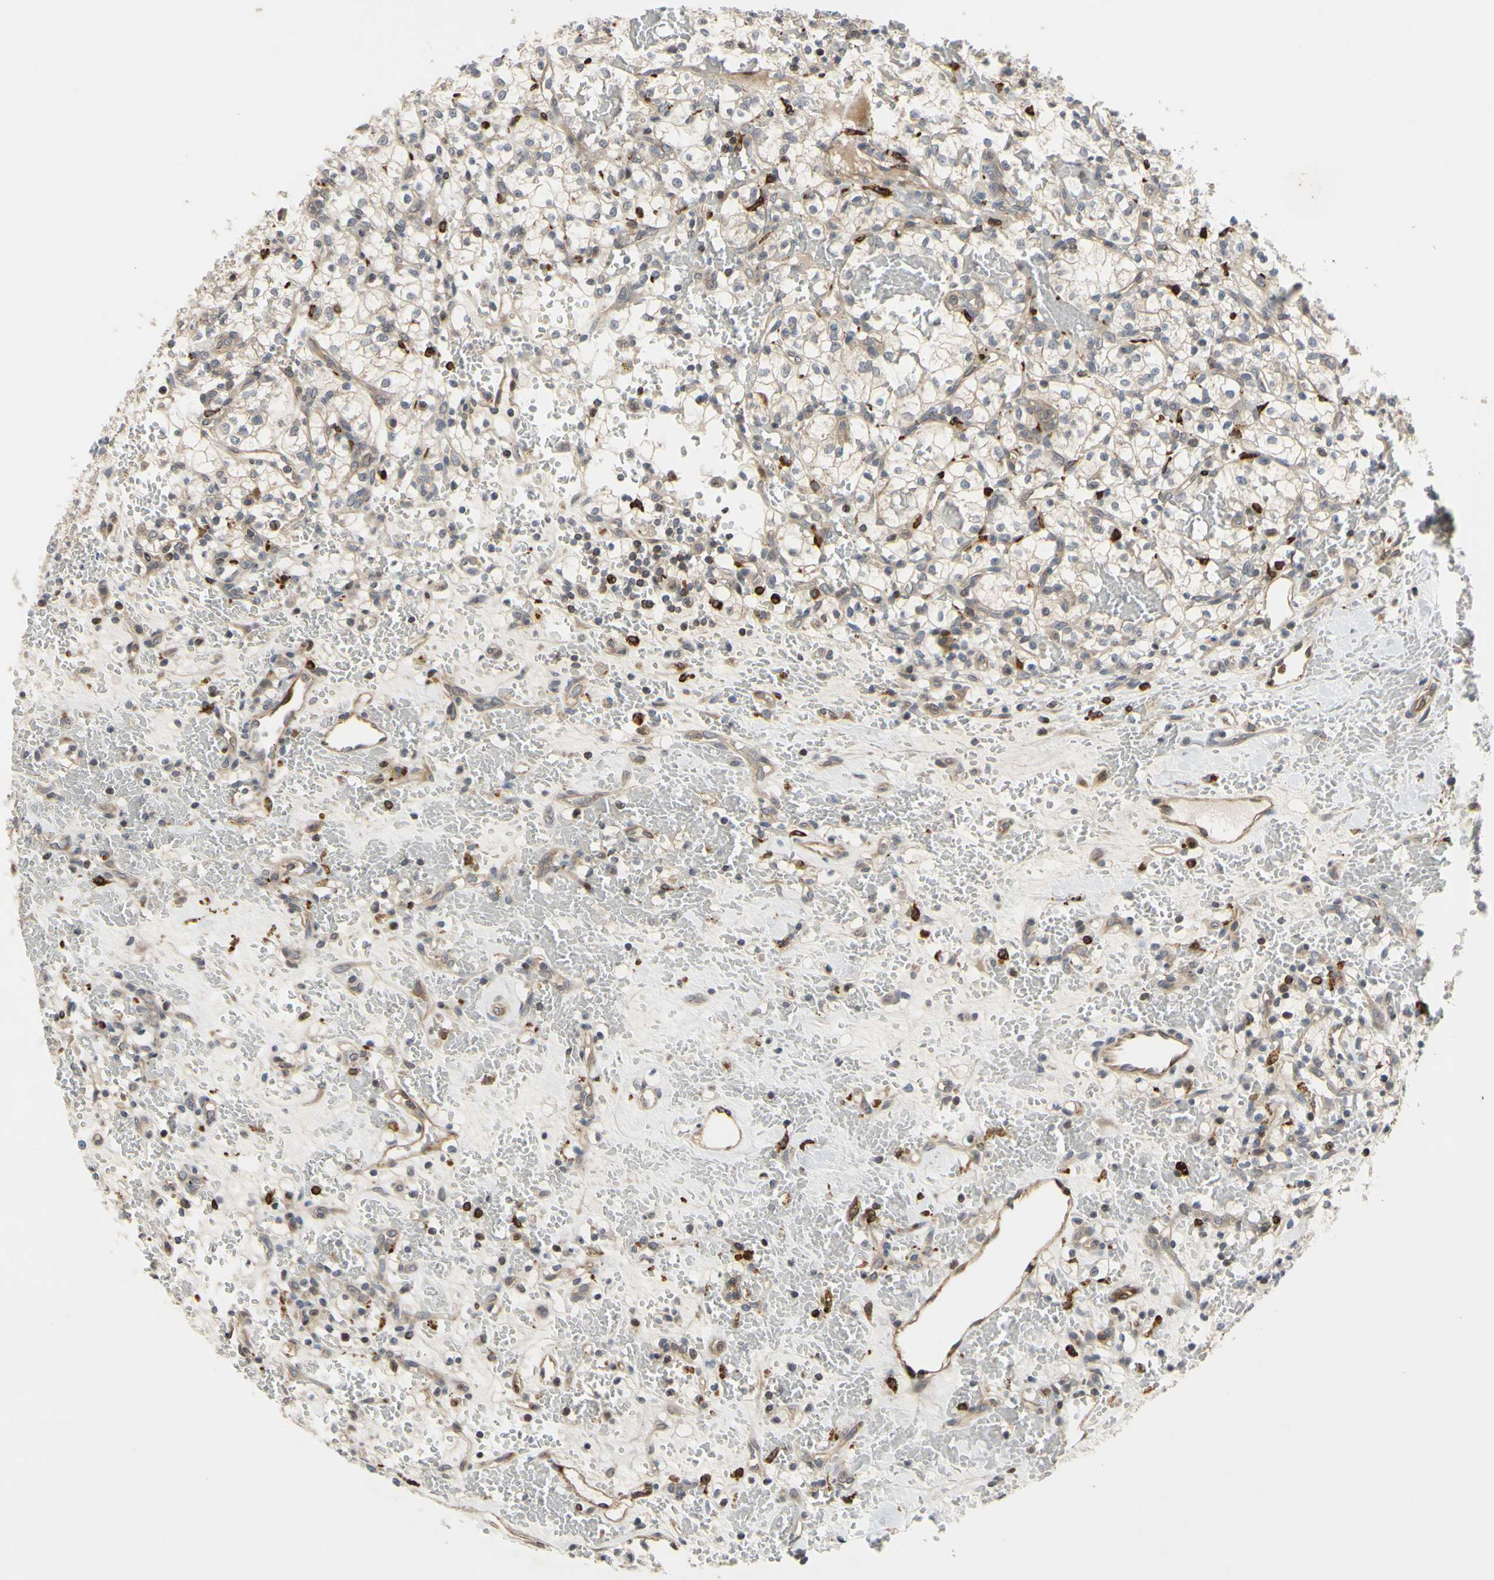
{"staining": {"intensity": "negative", "quantity": "none", "location": "none"}, "tissue": "renal cancer", "cell_type": "Tumor cells", "image_type": "cancer", "snomed": [{"axis": "morphology", "description": "Adenocarcinoma, NOS"}, {"axis": "topography", "description": "Kidney"}], "caption": "Tumor cells show no significant positivity in renal cancer.", "gene": "PLXNA2", "patient": {"sex": "female", "age": 60}}